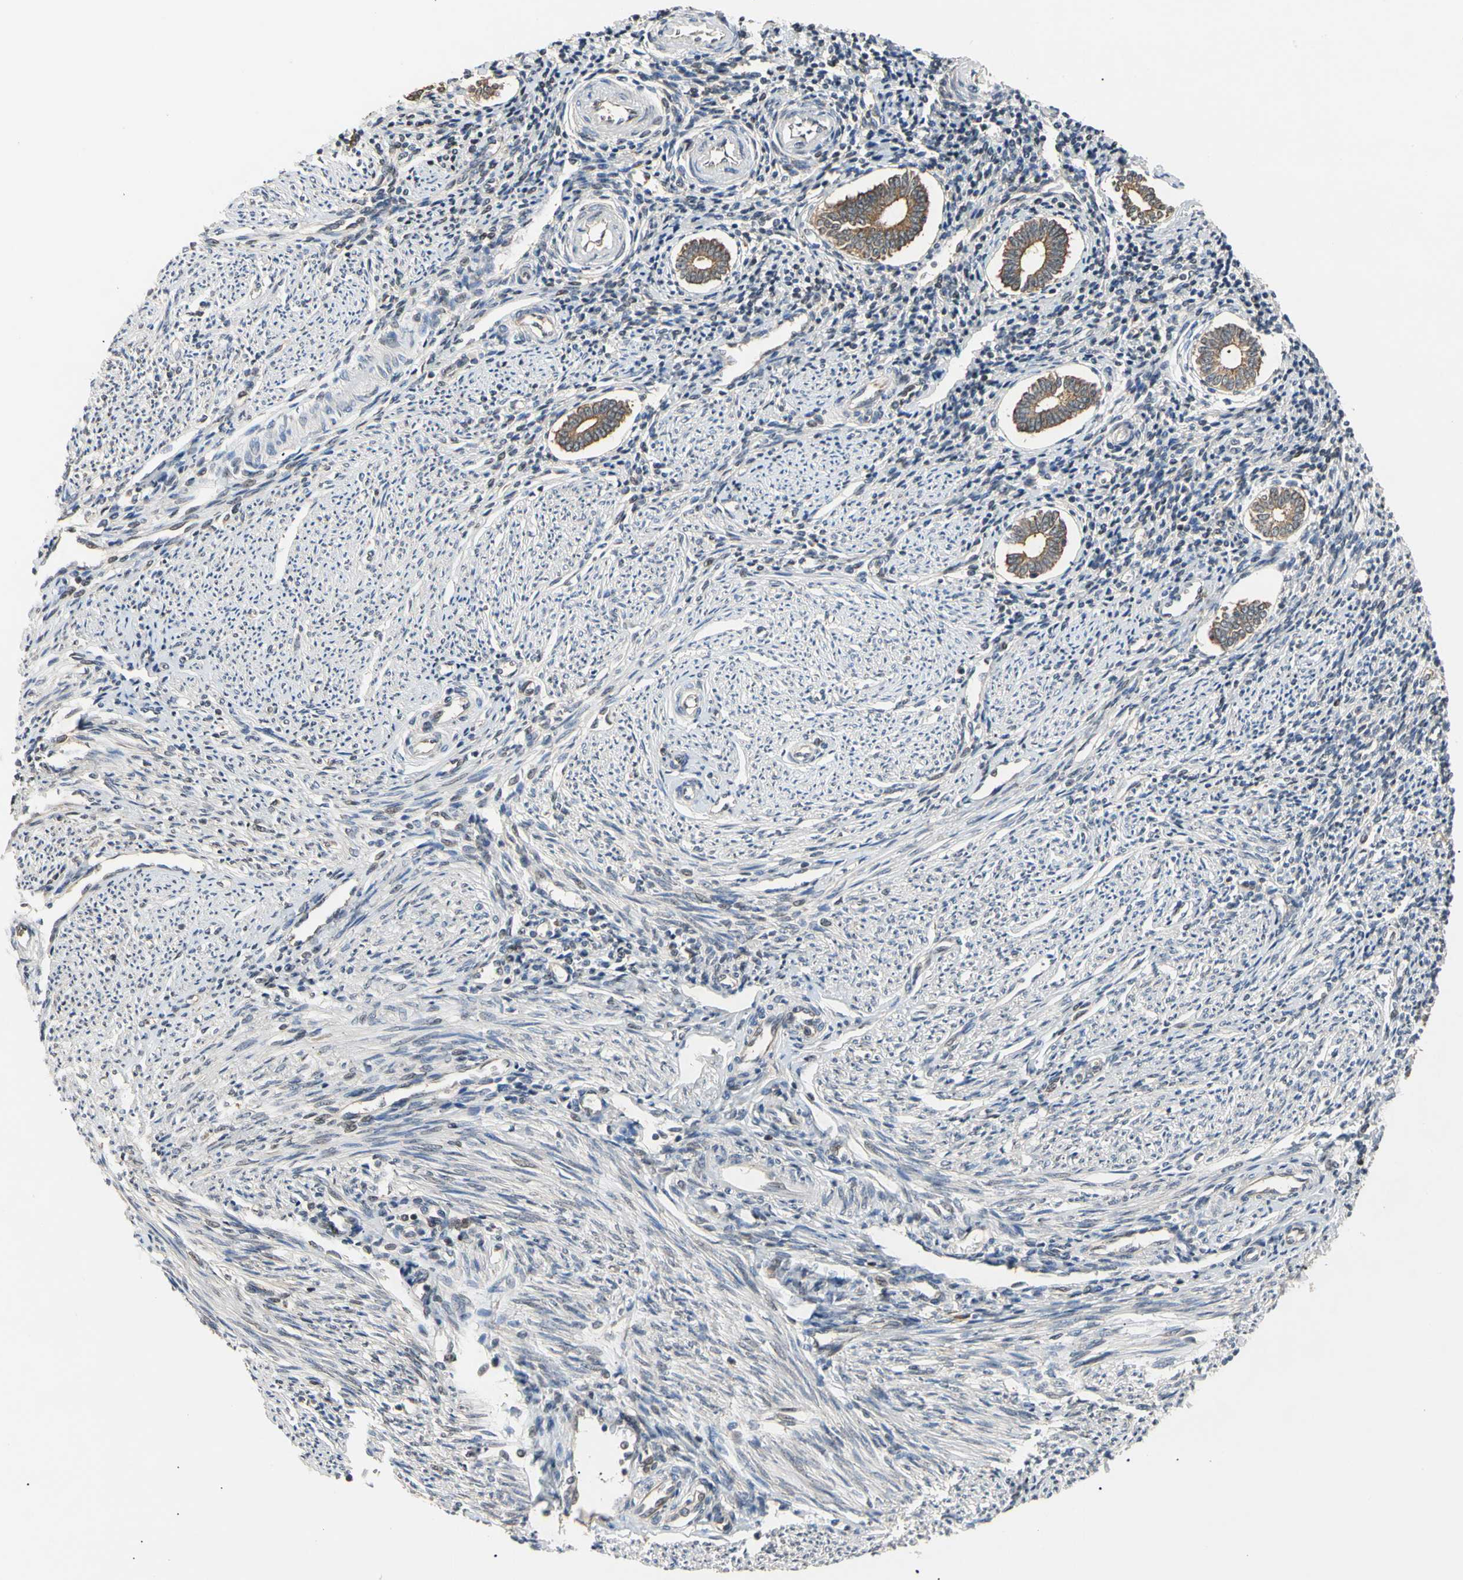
{"staining": {"intensity": "weak", "quantity": "25%-75%", "location": "nuclear"}, "tissue": "endometrium", "cell_type": "Cells in endometrial stroma", "image_type": "normal", "snomed": [{"axis": "morphology", "description": "Normal tissue, NOS"}, {"axis": "topography", "description": "Endometrium"}], "caption": "Immunohistochemical staining of benign human endometrium reveals weak nuclear protein staining in approximately 25%-75% of cells in endometrial stroma.", "gene": "EIF1AX", "patient": {"sex": "female", "age": 52}}